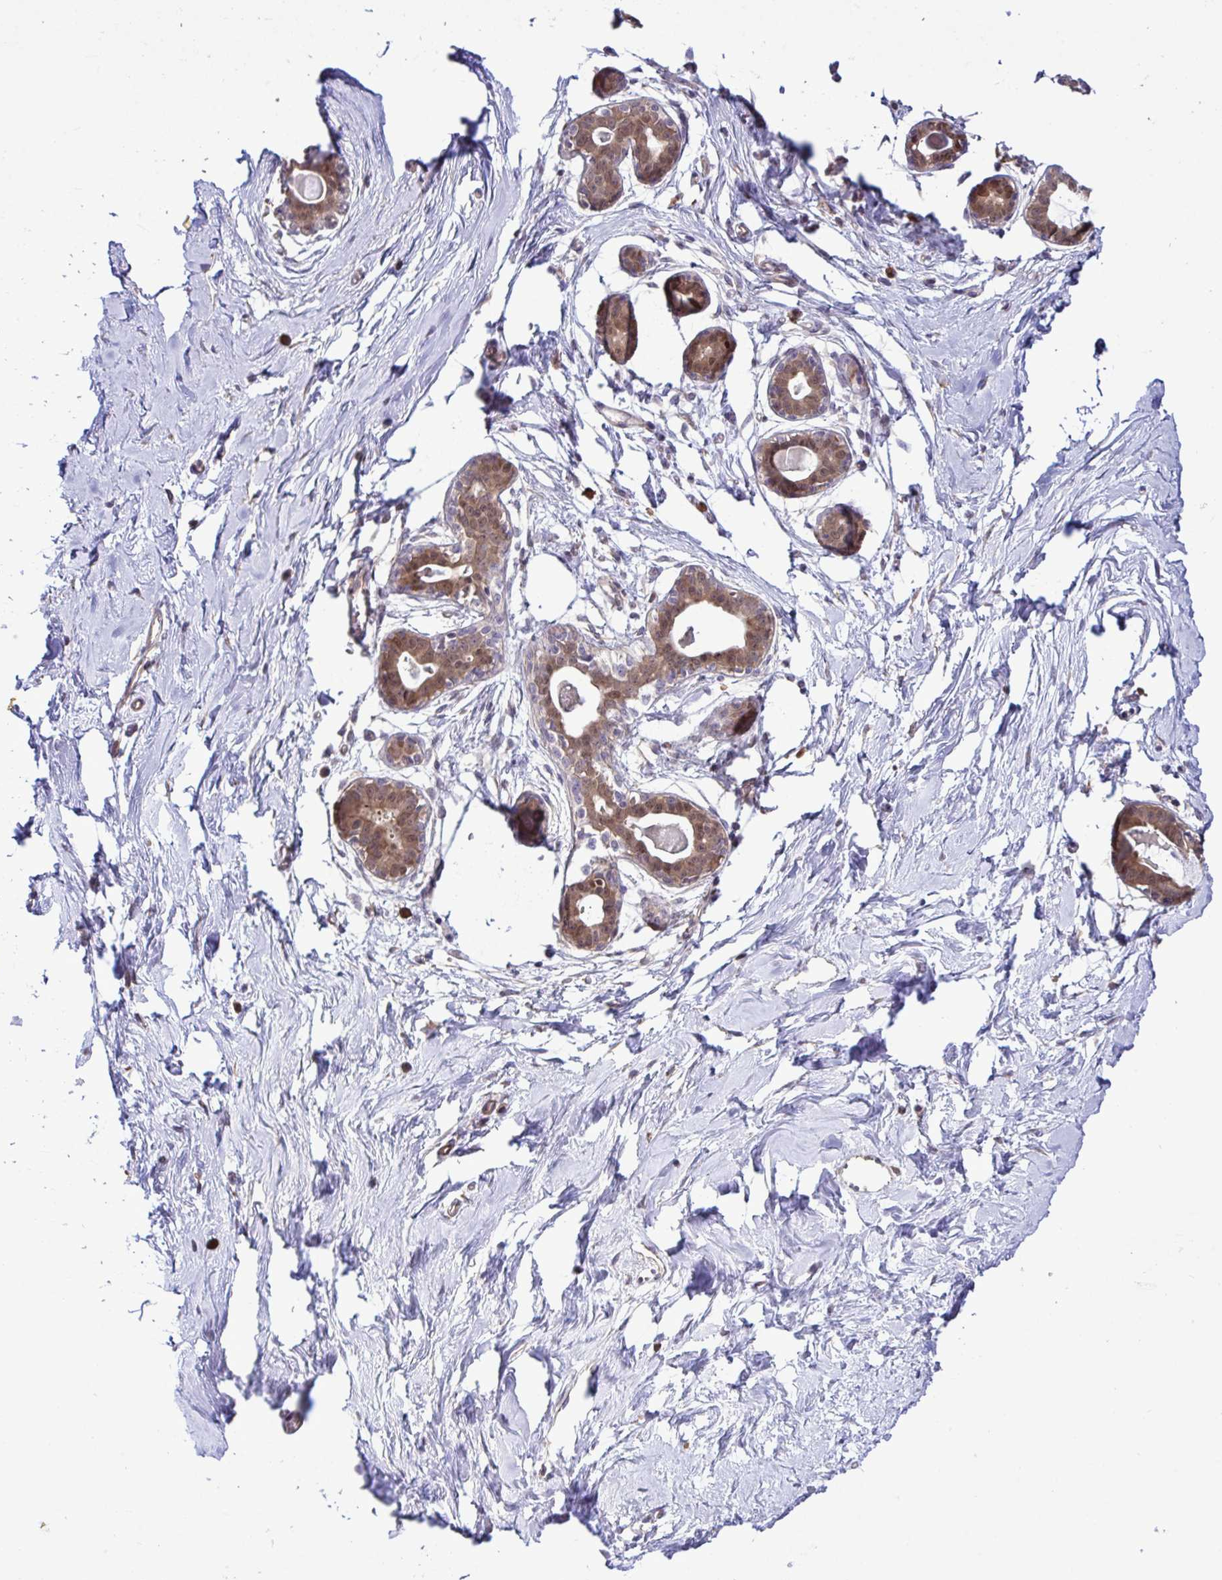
{"staining": {"intensity": "negative", "quantity": "none", "location": "none"}, "tissue": "breast", "cell_type": "Adipocytes", "image_type": "normal", "snomed": [{"axis": "morphology", "description": "Normal tissue, NOS"}, {"axis": "topography", "description": "Breast"}], "caption": "Immunohistochemistry image of benign breast stained for a protein (brown), which reveals no positivity in adipocytes.", "gene": "CMPK1", "patient": {"sex": "female", "age": 45}}